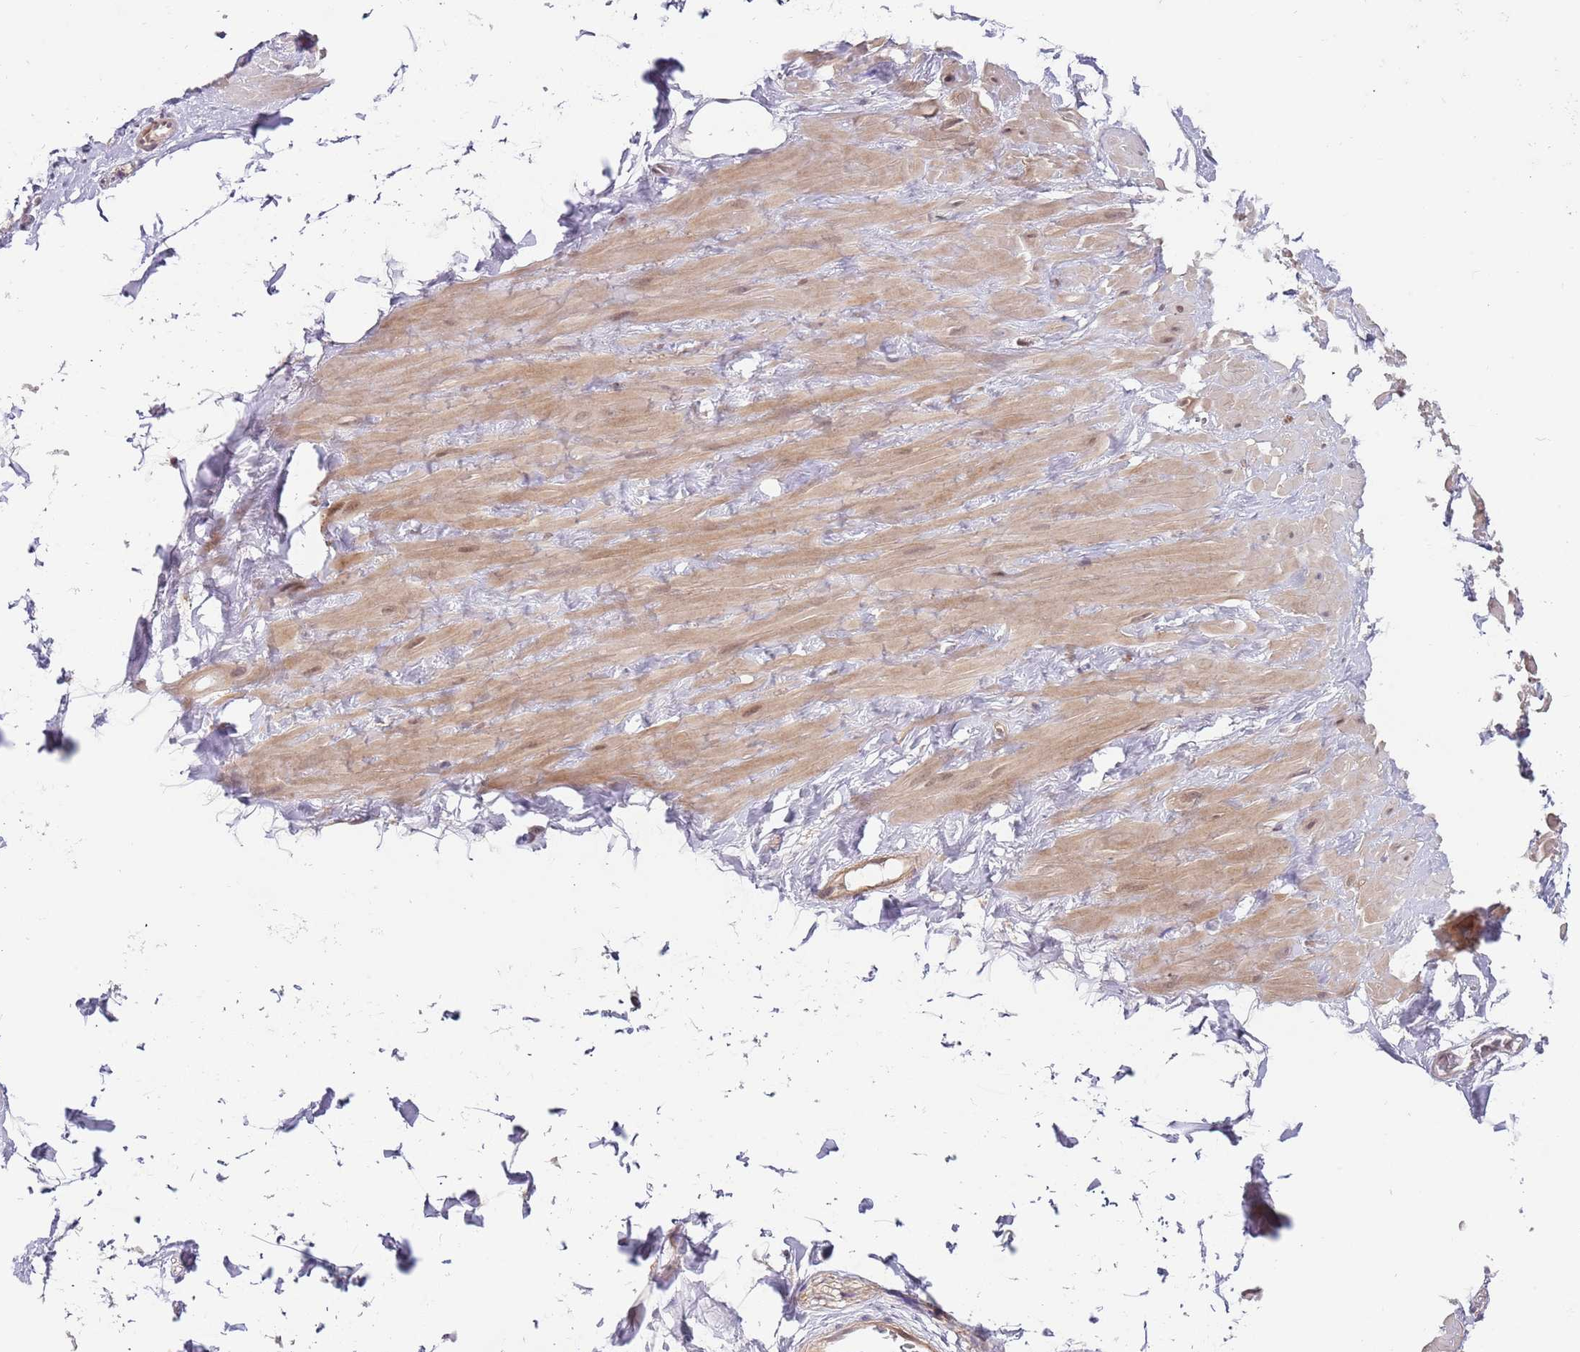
{"staining": {"intensity": "weak", "quantity": ">75%", "location": "nuclear"}, "tissue": "adipose tissue", "cell_type": "Adipocytes", "image_type": "normal", "snomed": [{"axis": "morphology", "description": "Normal tissue, NOS"}, {"axis": "topography", "description": "Soft tissue"}, {"axis": "topography", "description": "Adipose tissue"}, {"axis": "topography", "description": "Vascular tissue"}, {"axis": "topography", "description": "Peripheral nerve tissue"}], "caption": "About >75% of adipocytes in unremarkable human adipose tissue show weak nuclear protein staining as visualized by brown immunohistochemical staining.", "gene": "RMND5B", "patient": {"sex": "male", "age": 46}}